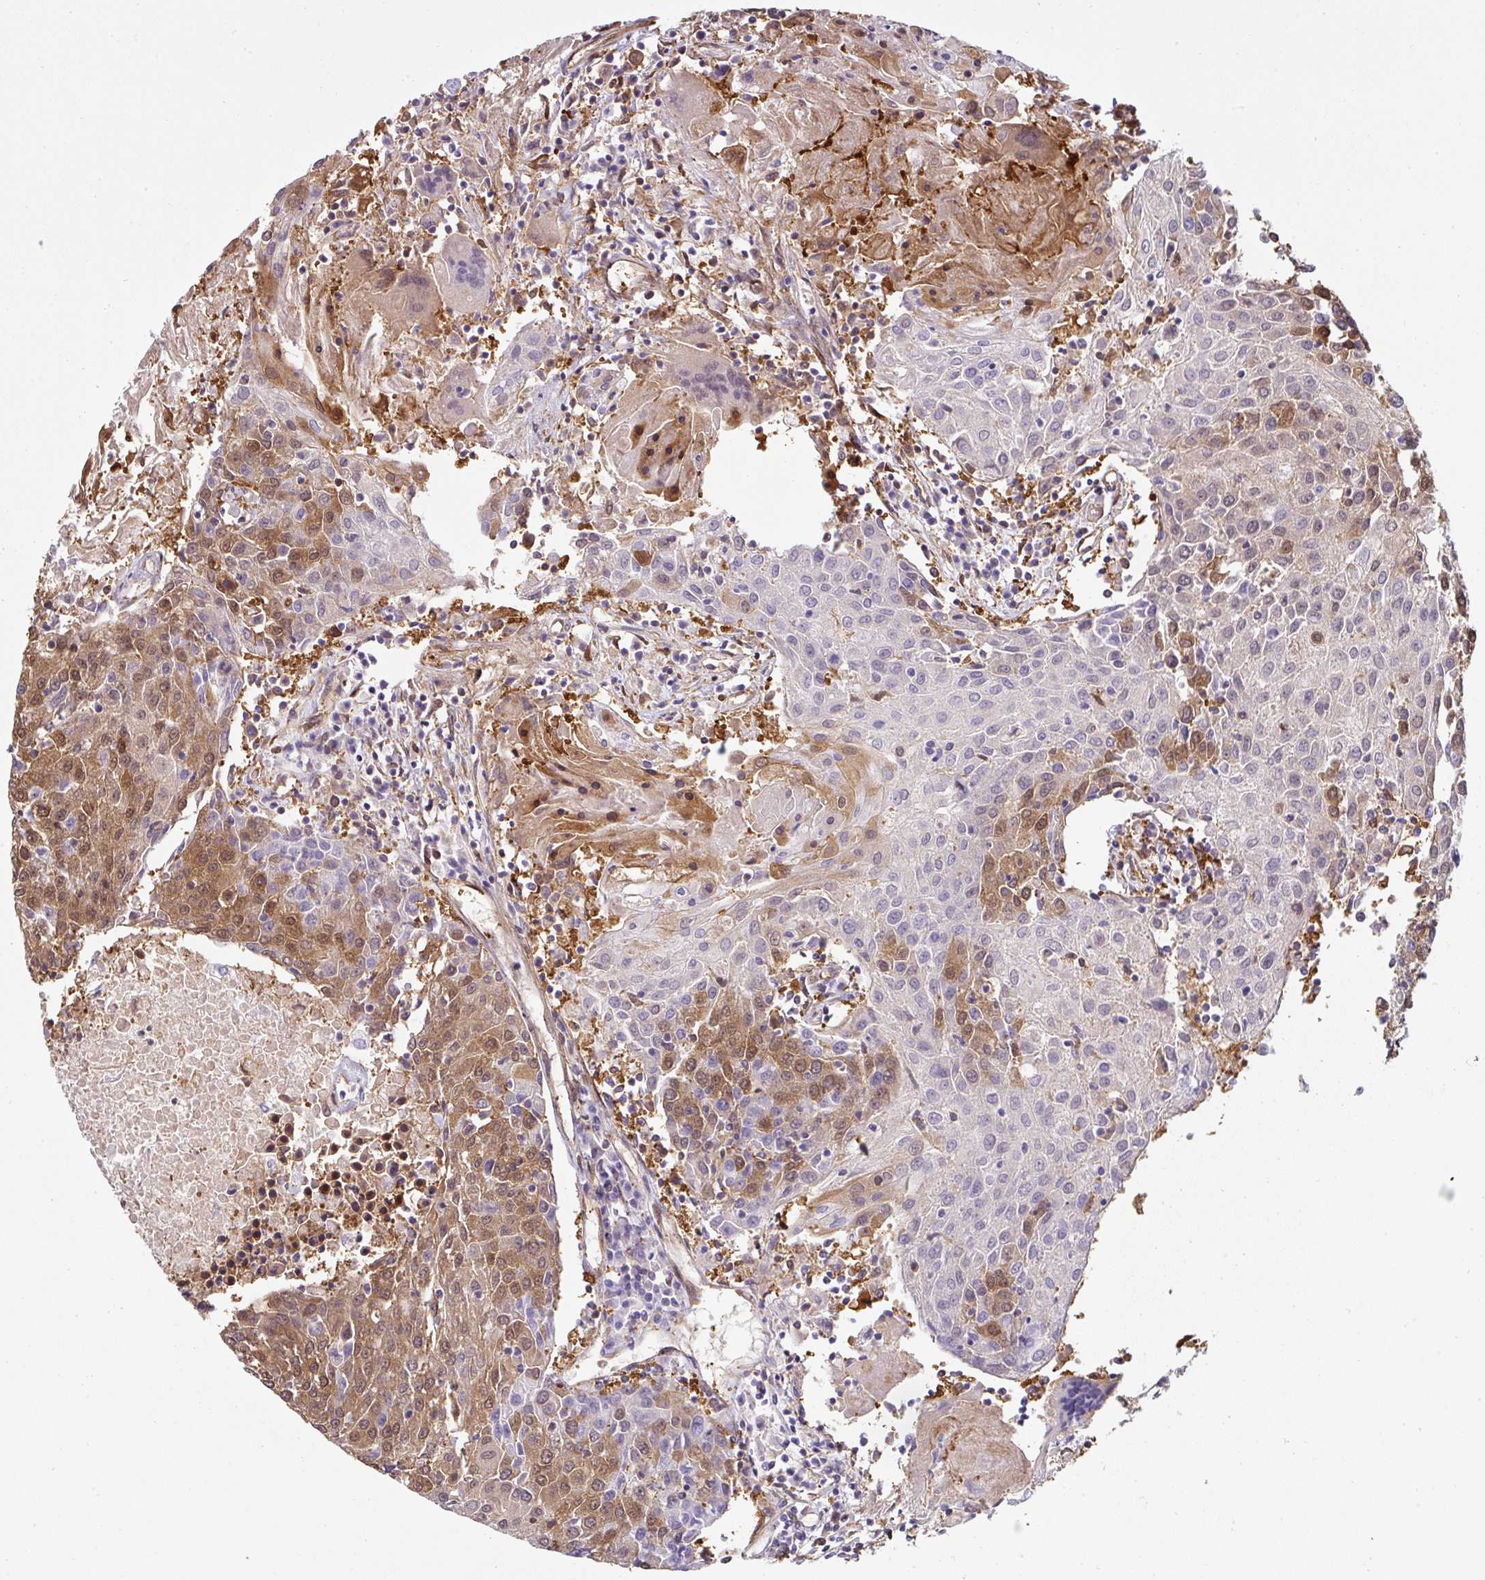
{"staining": {"intensity": "moderate", "quantity": "25%-75%", "location": "cytoplasmic/membranous,nuclear"}, "tissue": "urothelial cancer", "cell_type": "Tumor cells", "image_type": "cancer", "snomed": [{"axis": "morphology", "description": "Urothelial carcinoma, High grade"}, {"axis": "topography", "description": "Urinary bladder"}], "caption": "Immunohistochemistry (IHC) (DAB) staining of human urothelial cancer displays moderate cytoplasmic/membranous and nuclear protein staining in approximately 25%-75% of tumor cells.", "gene": "ST13", "patient": {"sex": "female", "age": 85}}